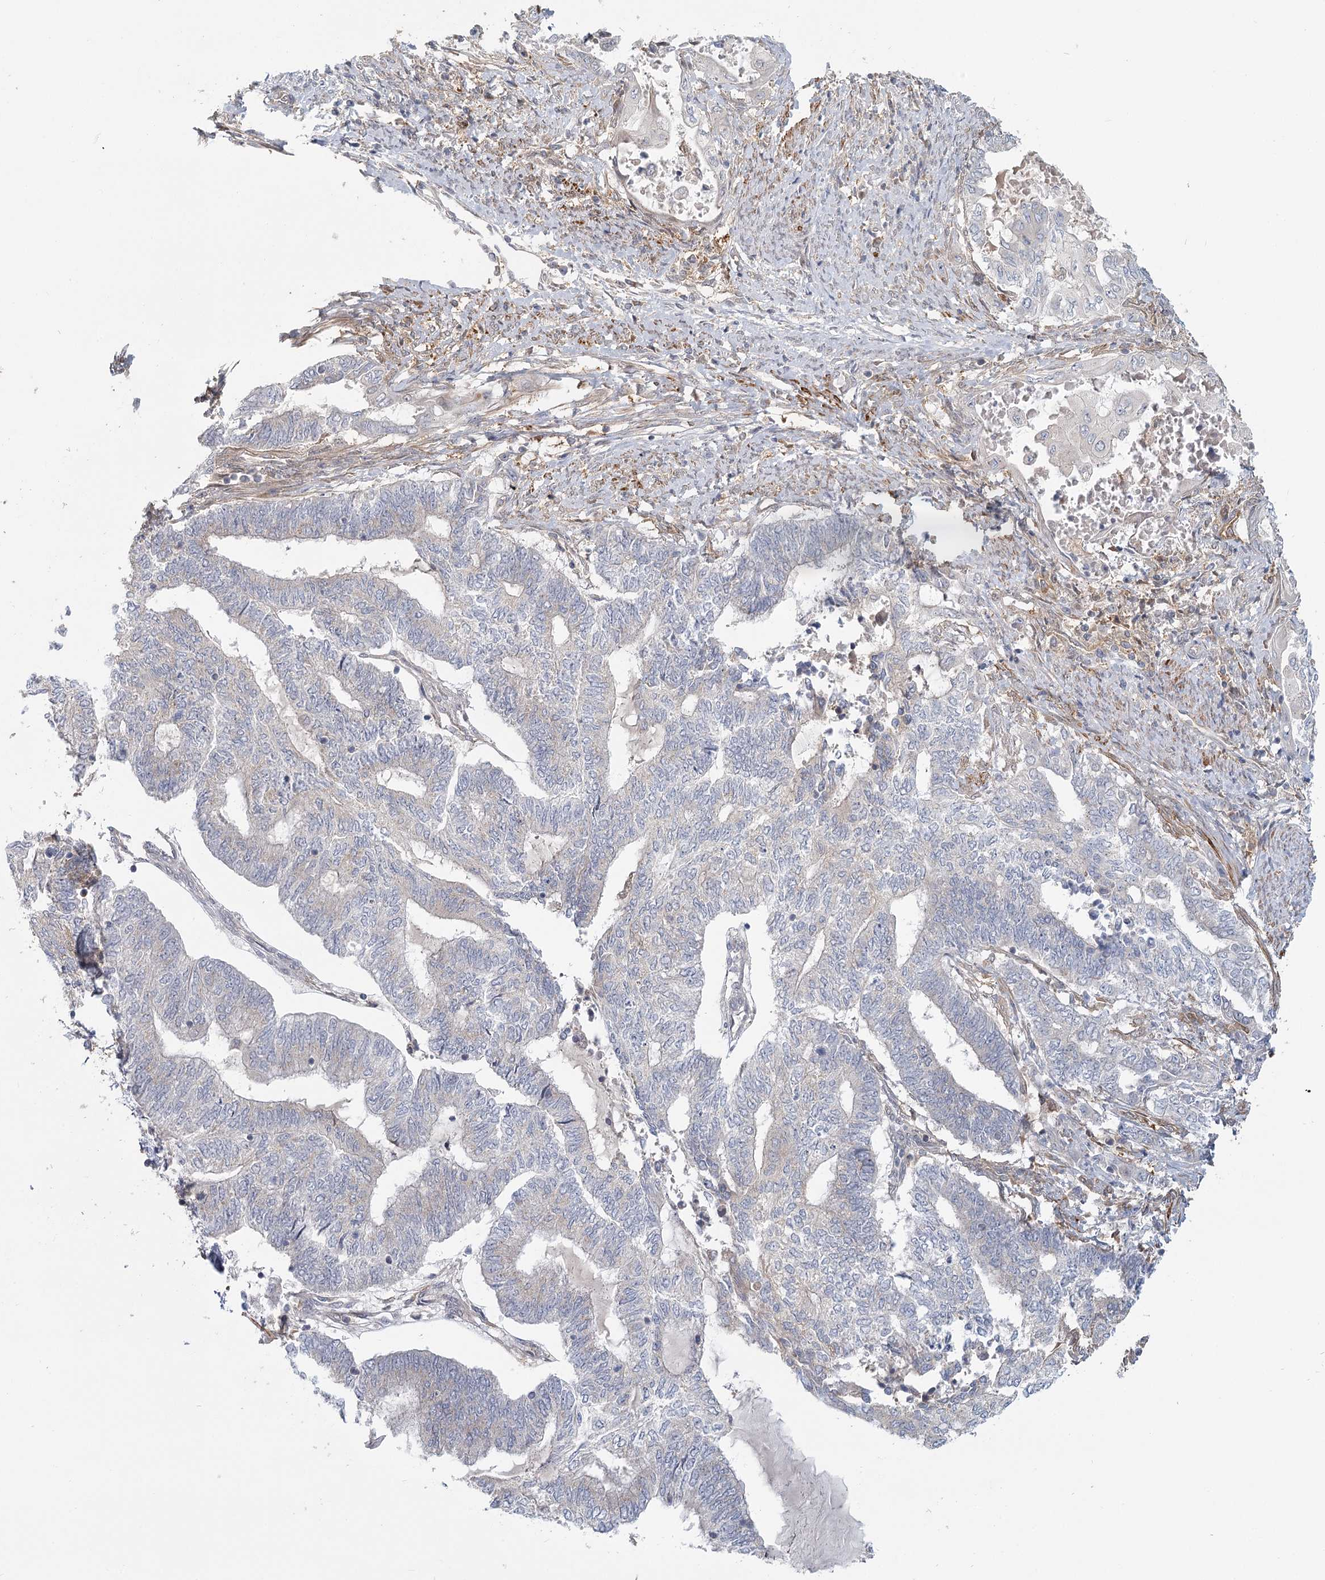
{"staining": {"intensity": "negative", "quantity": "none", "location": "none"}, "tissue": "endometrial cancer", "cell_type": "Tumor cells", "image_type": "cancer", "snomed": [{"axis": "morphology", "description": "Adenocarcinoma, NOS"}, {"axis": "topography", "description": "Uterus"}, {"axis": "topography", "description": "Endometrium"}], "caption": "This is an immunohistochemistry (IHC) histopathology image of adenocarcinoma (endometrial). There is no expression in tumor cells.", "gene": "USP11", "patient": {"sex": "female", "age": 70}}